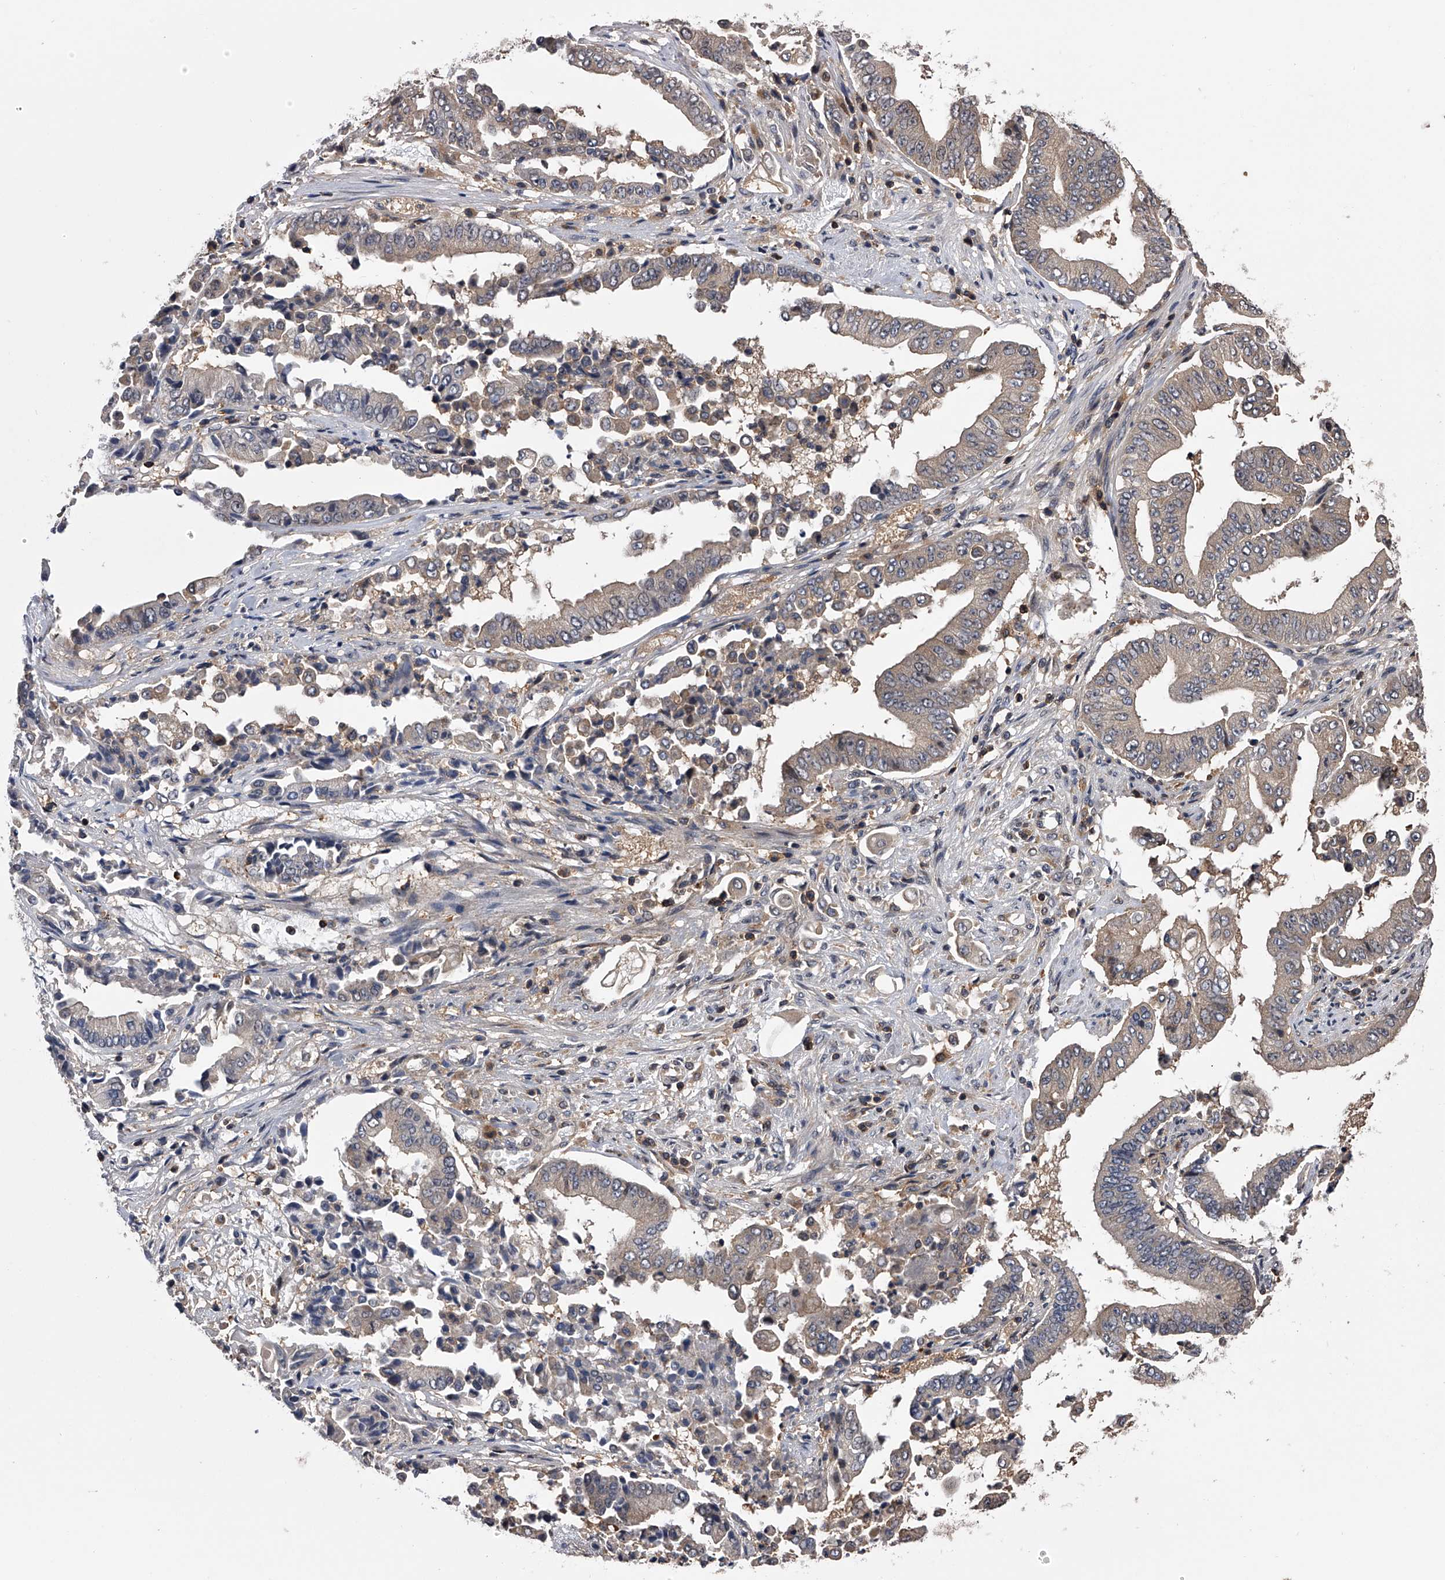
{"staining": {"intensity": "weak", "quantity": ">75%", "location": "cytoplasmic/membranous"}, "tissue": "pancreatic cancer", "cell_type": "Tumor cells", "image_type": "cancer", "snomed": [{"axis": "morphology", "description": "Adenocarcinoma, NOS"}, {"axis": "topography", "description": "Pancreas"}], "caption": "Tumor cells display low levels of weak cytoplasmic/membranous staining in about >75% of cells in pancreatic adenocarcinoma.", "gene": "PAN3", "patient": {"sex": "female", "age": 77}}